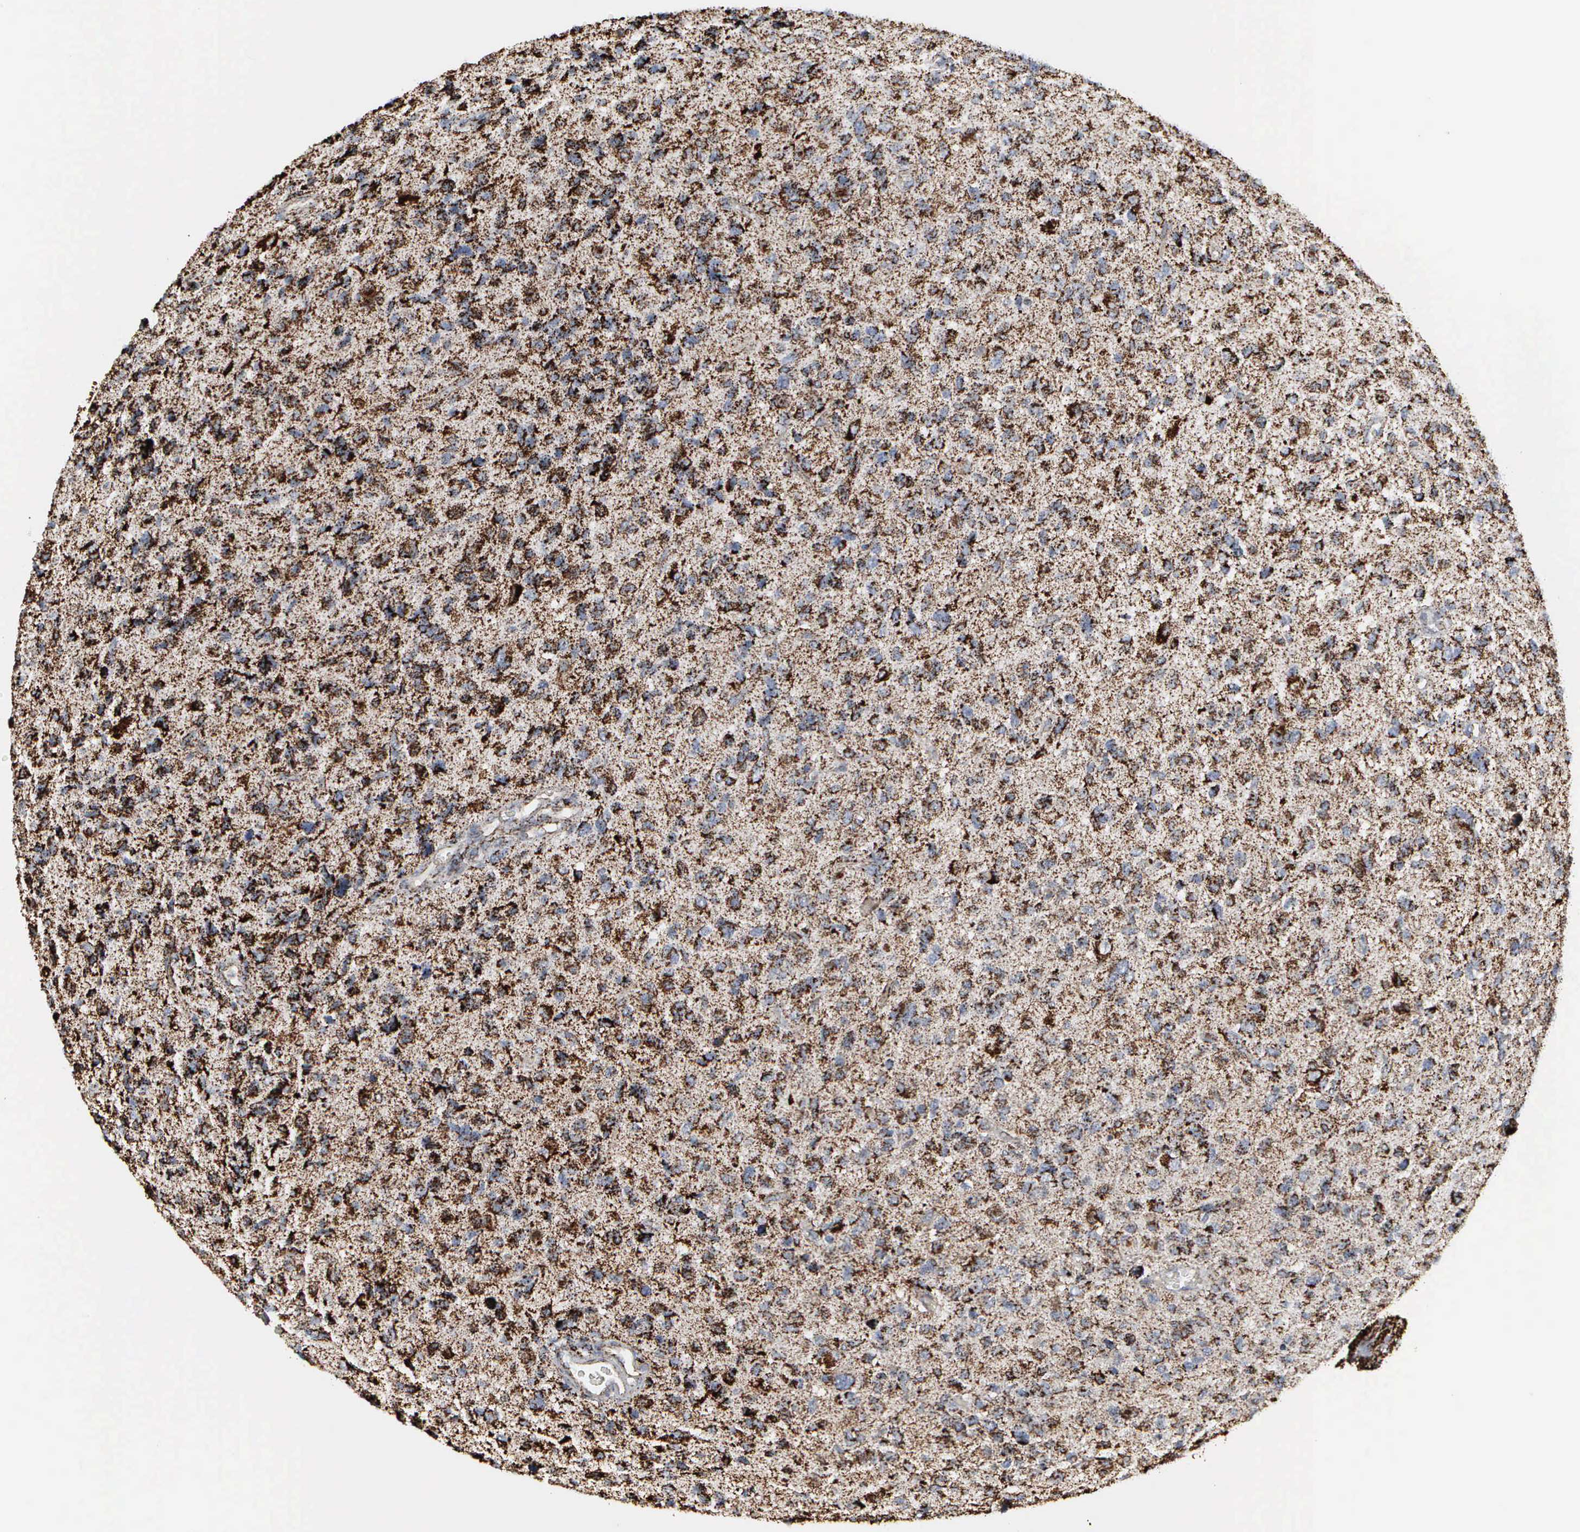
{"staining": {"intensity": "strong", "quantity": ">75%", "location": "cytoplasmic/membranous"}, "tissue": "glioma", "cell_type": "Tumor cells", "image_type": "cancer", "snomed": [{"axis": "morphology", "description": "Glioma, malignant, High grade"}, {"axis": "topography", "description": "Brain"}], "caption": "Immunohistochemistry (IHC) photomicrograph of neoplastic tissue: human glioma stained using immunohistochemistry (IHC) displays high levels of strong protein expression localized specifically in the cytoplasmic/membranous of tumor cells, appearing as a cytoplasmic/membranous brown color.", "gene": "HSPA9", "patient": {"sex": "female", "age": 60}}